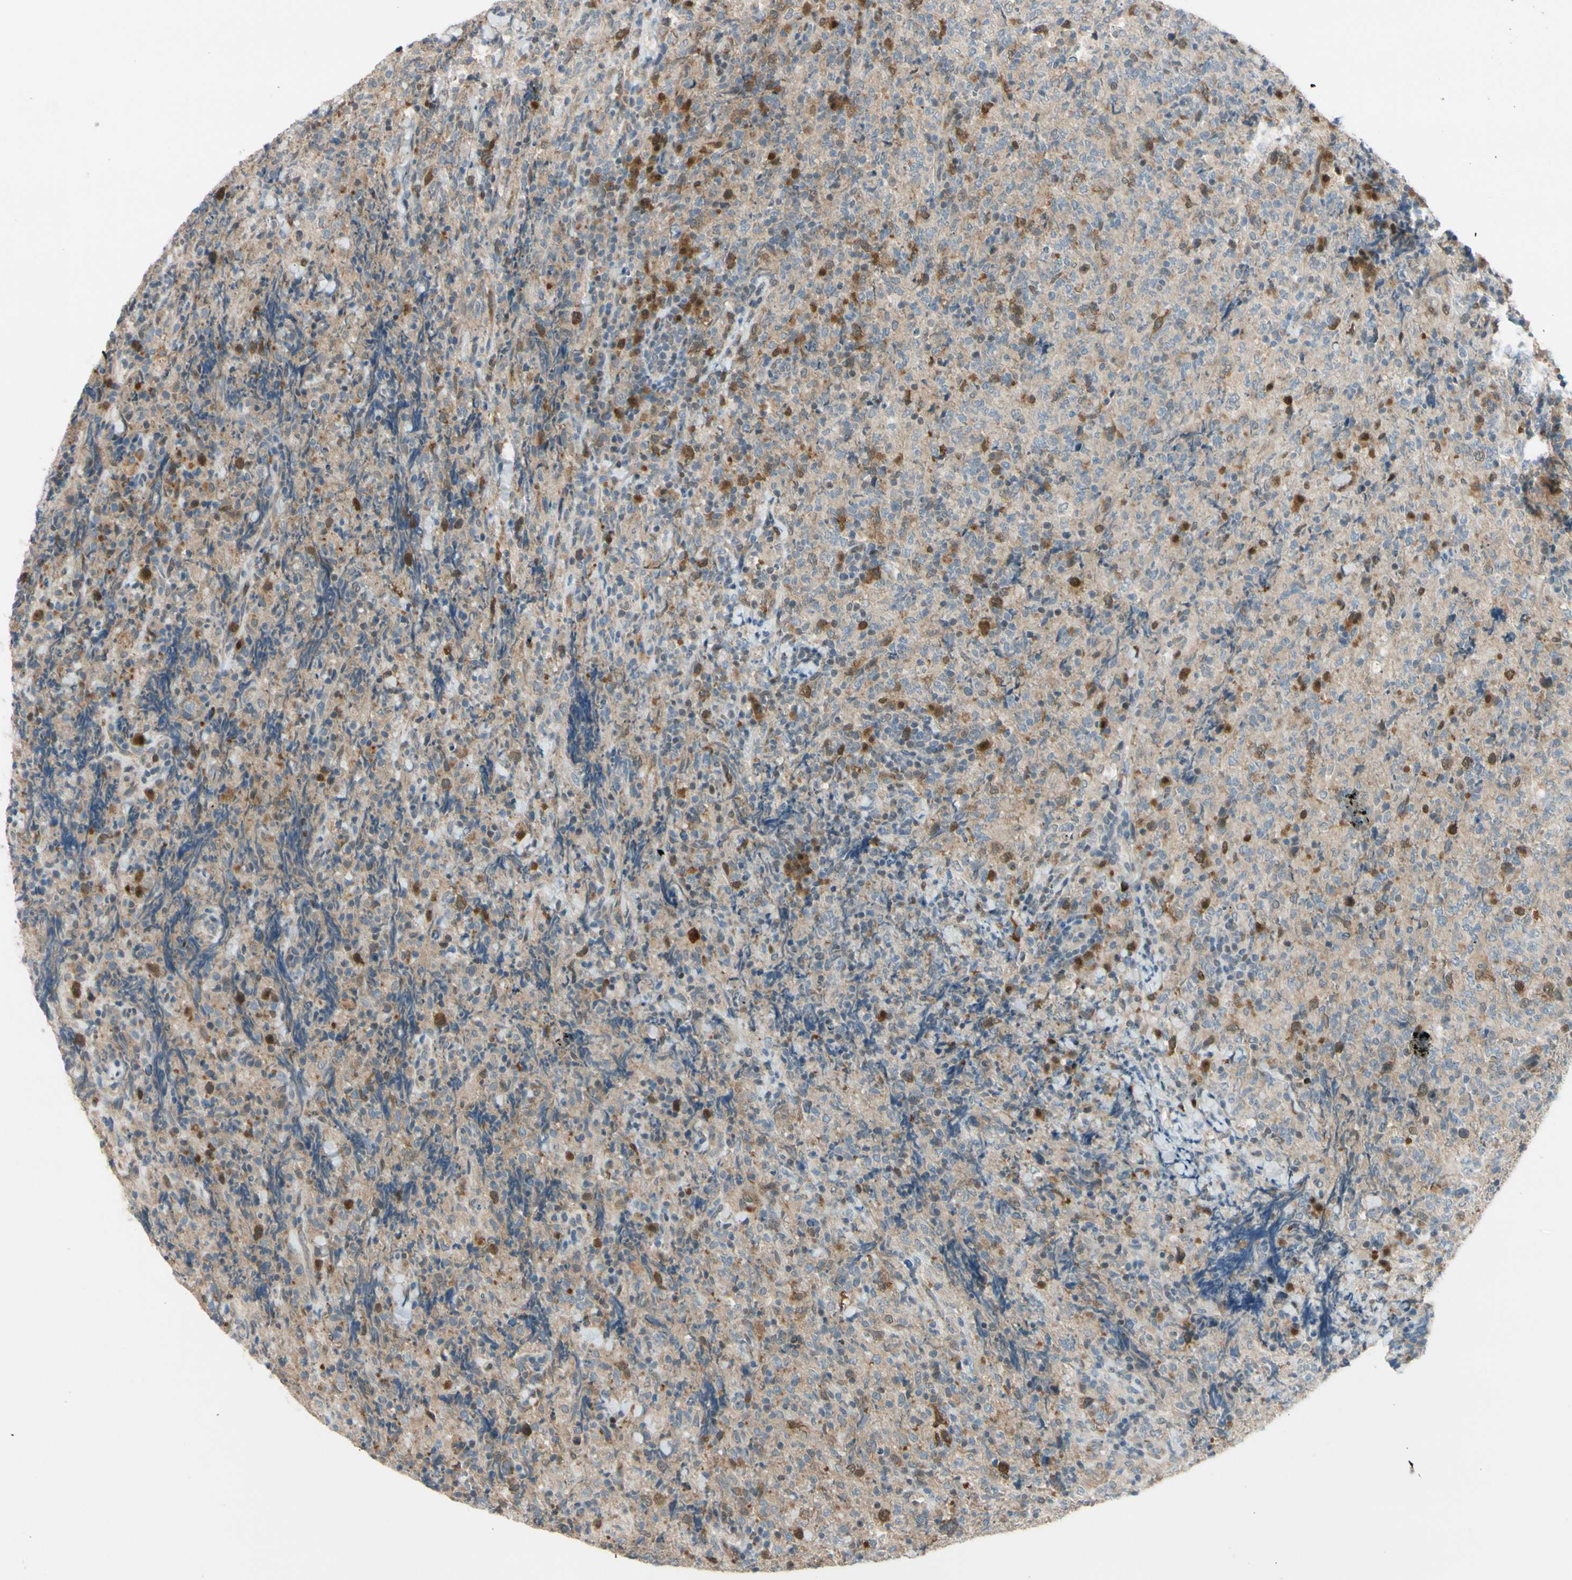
{"staining": {"intensity": "weak", "quantity": ">75%", "location": "cytoplasmic/membranous"}, "tissue": "lymphoma", "cell_type": "Tumor cells", "image_type": "cancer", "snomed": [{"axis": "morphology", "description": "Malignant lymphoma, non-Hodgkin's type, High grade"}, {"axis": "topography", "description": "Tonsil"}], "caption": "Protein staining of lymphoma tissue reveals weak cytoplasmic/membranous expression in about >75% of tumor cells.", "gene": "PTTG1", "patient": {"sex": "female", "age": 36}}